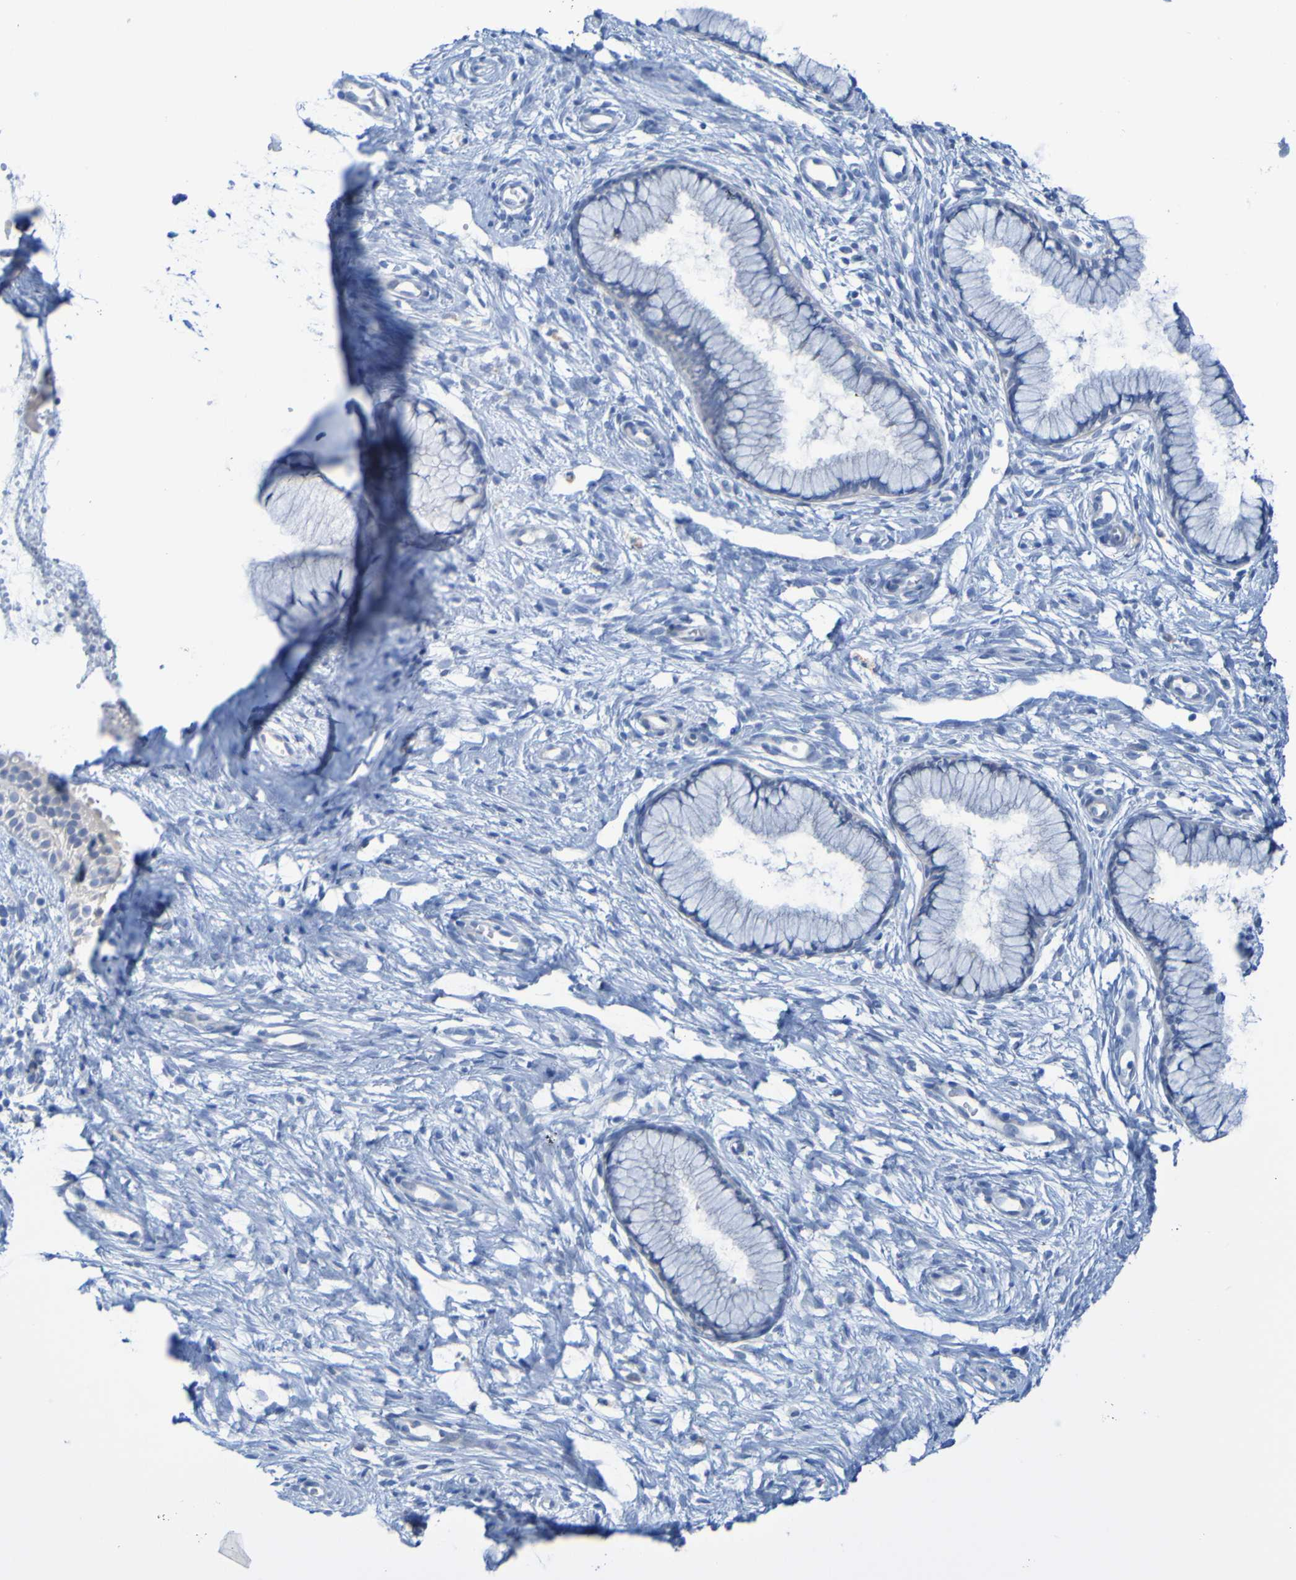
{"staining": {"intensity": "negative", "quantity": "none", "location": "none"}, "tissue": "cervix", "cell_type": "Glandular cells", "image_type": "normal", "snomed": [{"axis": "morphology", "description": "Normal tissue, NOS"}, {"axis": "topography", "description": "Cervix"}], "caption": "A photomicrograph of cervix stained for a protein reveals no brown staining in glandular cells.", "gene": "ACMSD", "patient": {"sex": "female", "age": 65}}